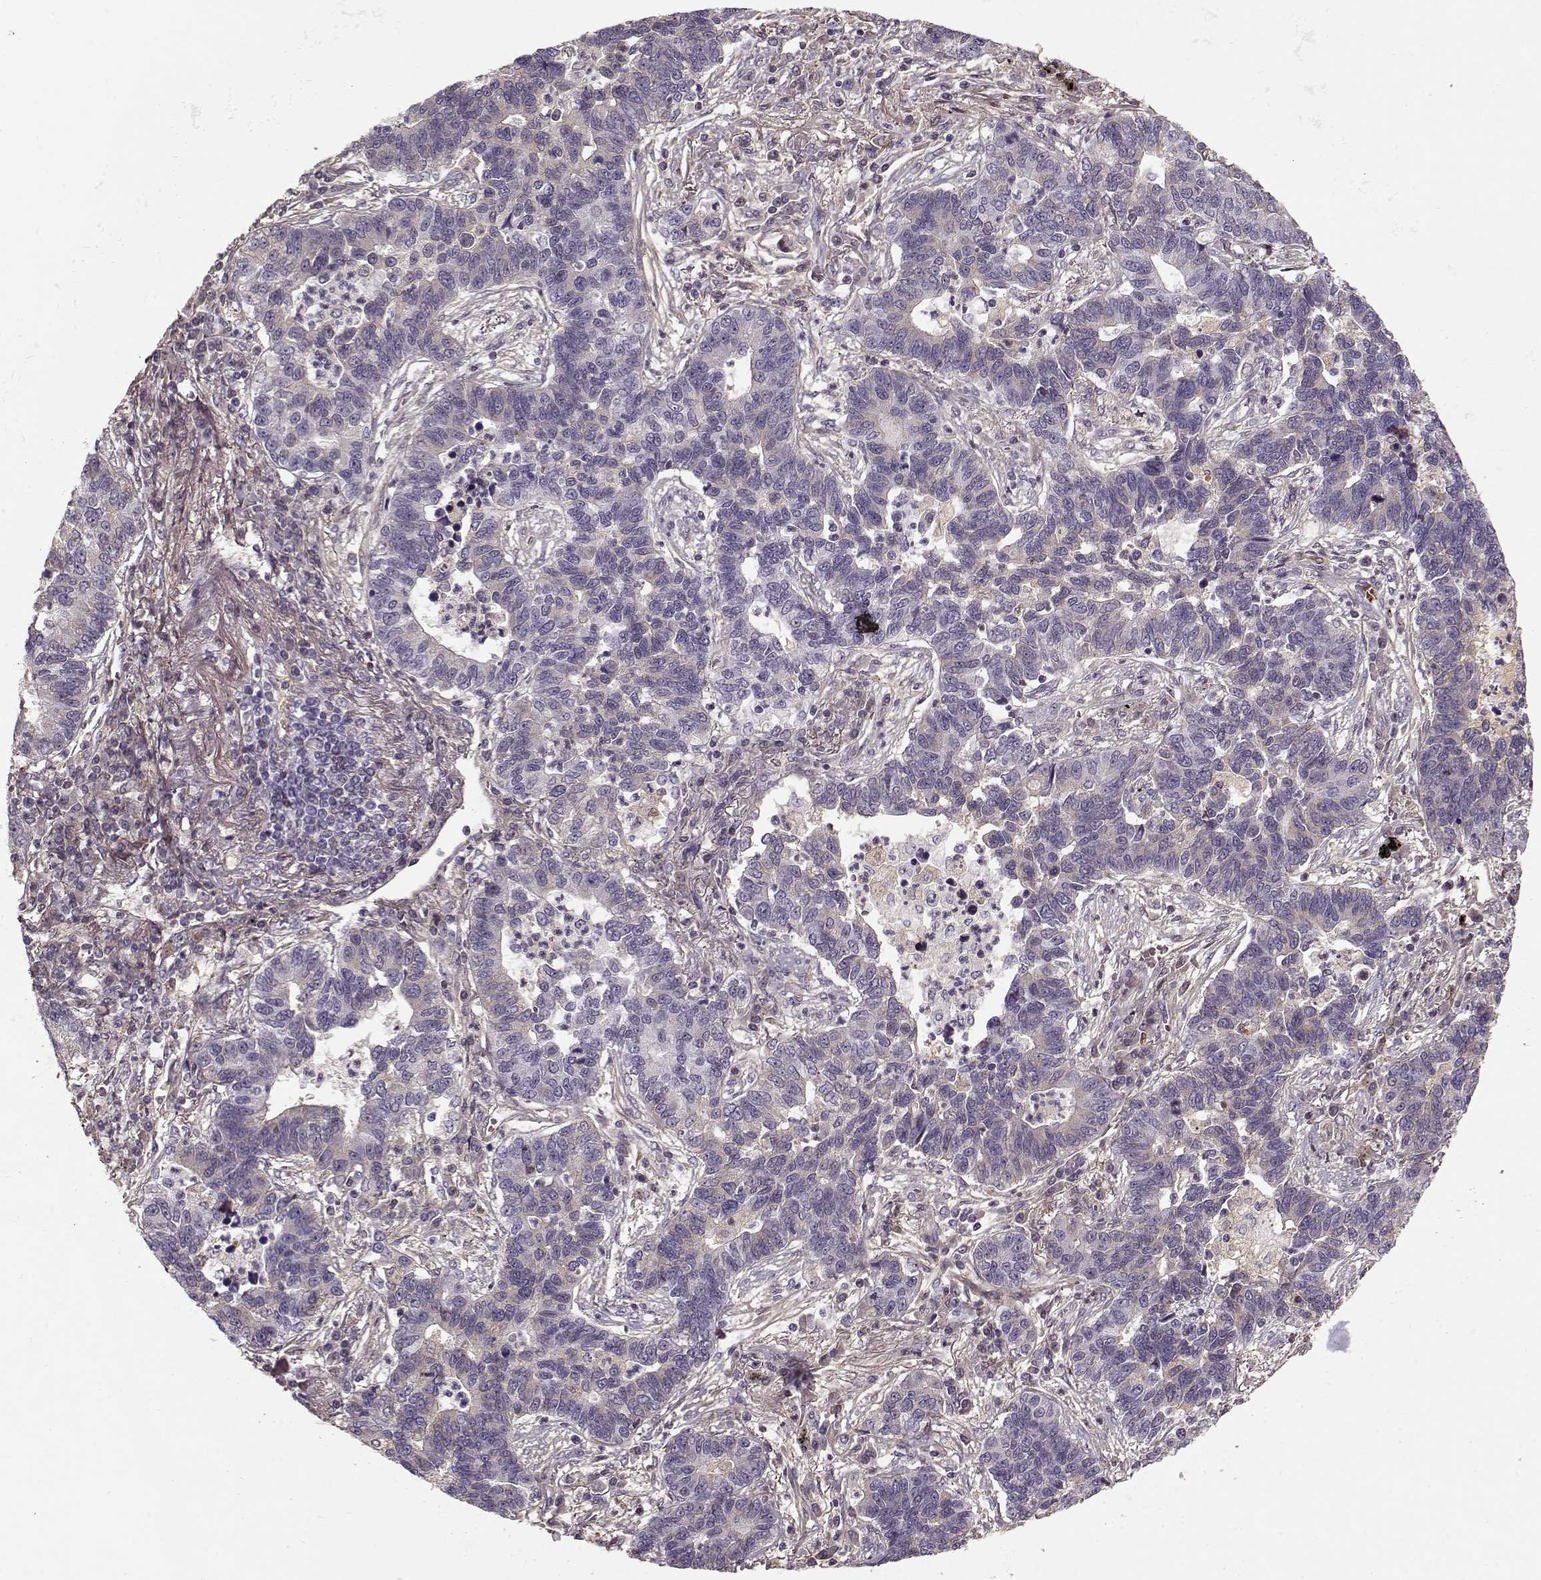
{"staining": {"intensity": "negative", "quantity": "none", "location": "none"}, "tissue": "lung cancer", "cell_type": "Tumor cells", "image_type": "cancer", "snomed": [{"axis": "morphology", "description": "Adenocarcinoma, NOS"}, {"axis": "topography", "description": "Lung"}], "caption": "Immunohistochemical staining of human lung cancer exhibits no significant positivity in tumor cells.", "gene": "LUM", "patient": {"sex": "female", "age": 57}}